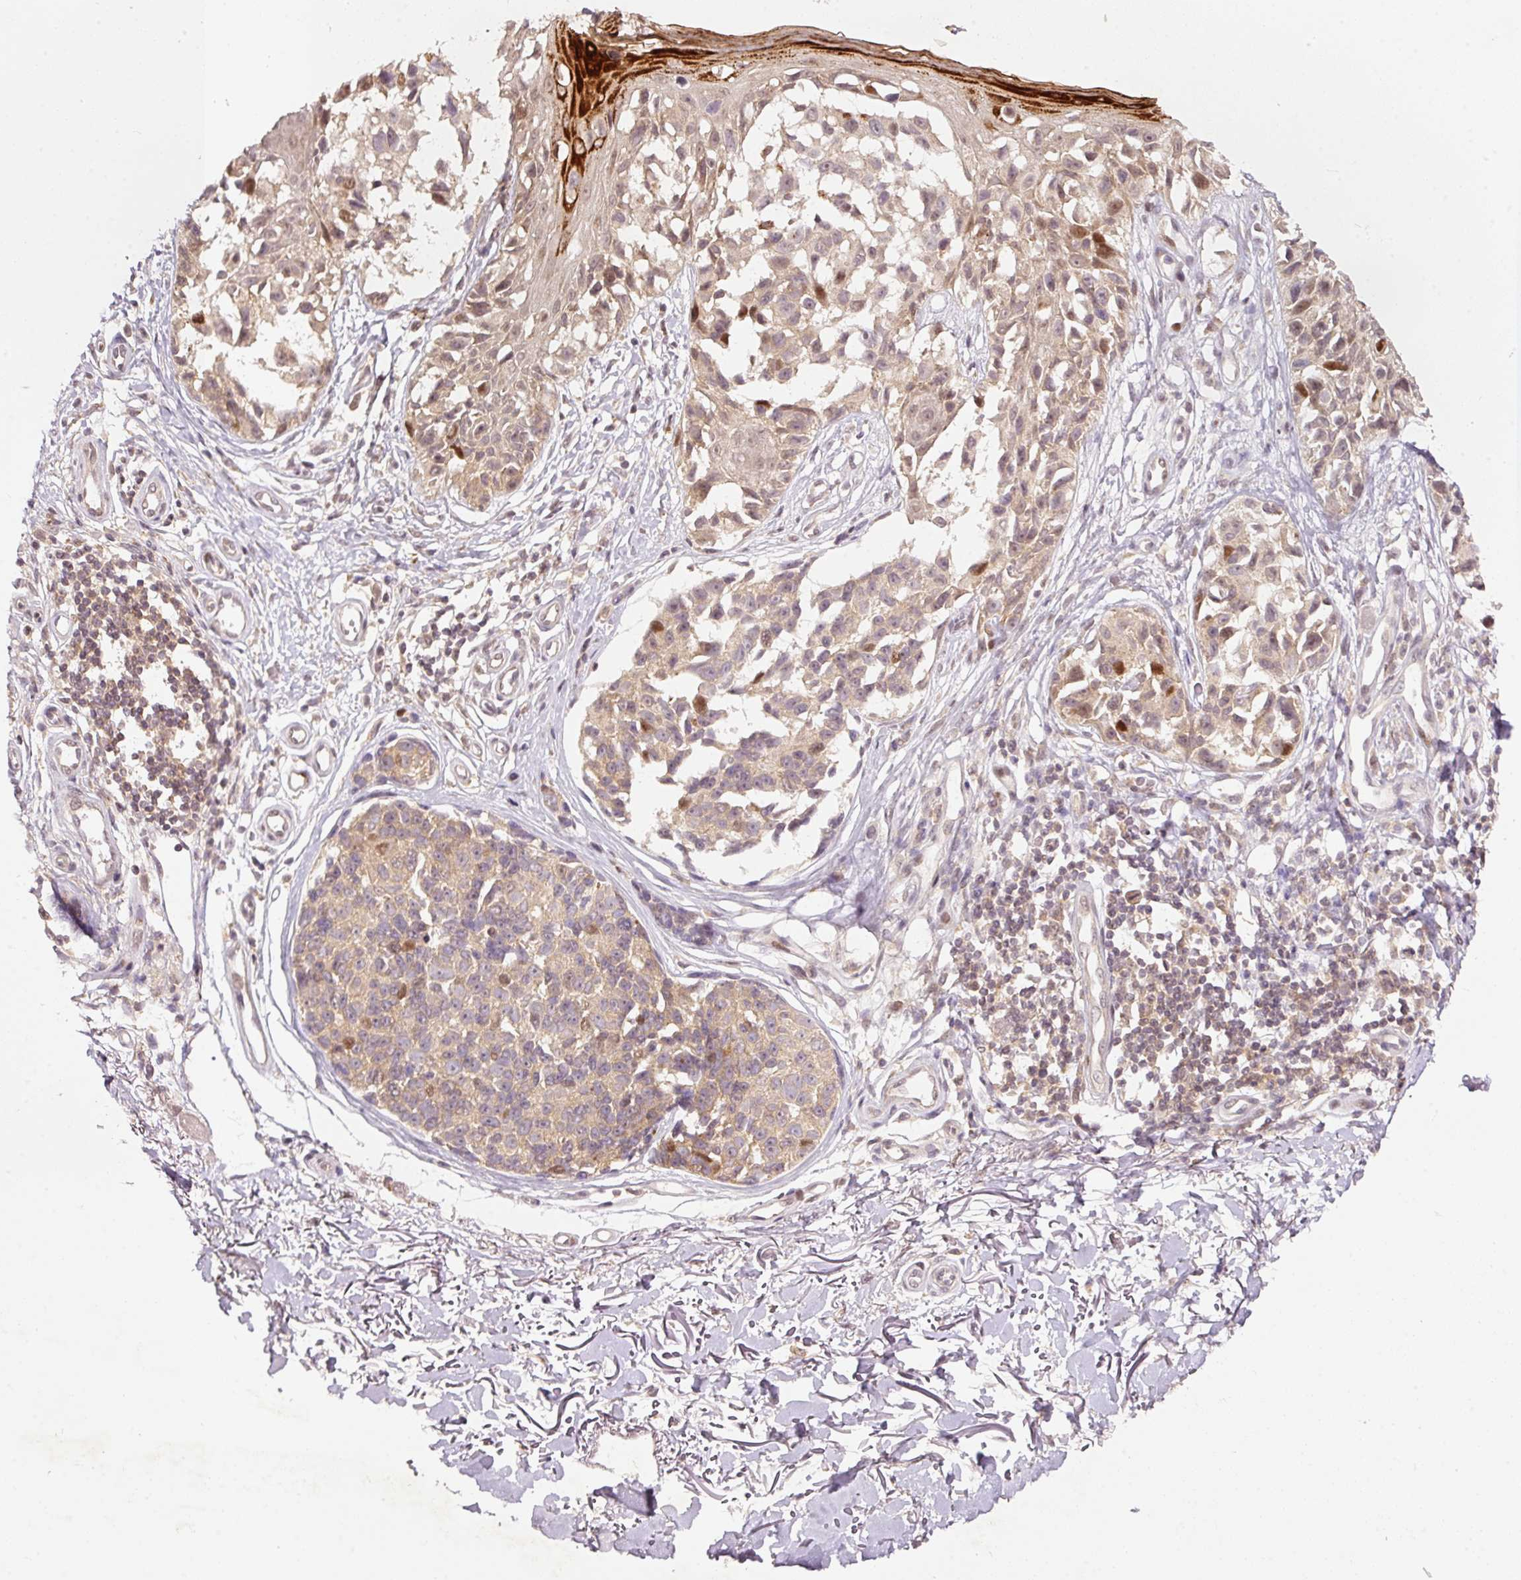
{"staining": {"intensity": "weak", "quantity": ">75%", "location": "cytoplasmic/membranous"}, "tissue": "melanoma", "cell_type": "Tumor cells", "image_type": "cancer", "snomed": [{"axis": "morphology", "description": "Malignant melanoma, NOS"}, {"axis": "topography", "description": "Skin"}], "caption": "IHC image of neoplastic tissue: human malignant melanoma stained using immunohistochemistry reveals low levels of weak protein expression localized specifically in the cytoplasmic/membranous of tumor cells, appearing as a cytoplasmic/membranous brown color.", "gene": "PCDHB1", "patient": {"sex": "male", "age": 73}}